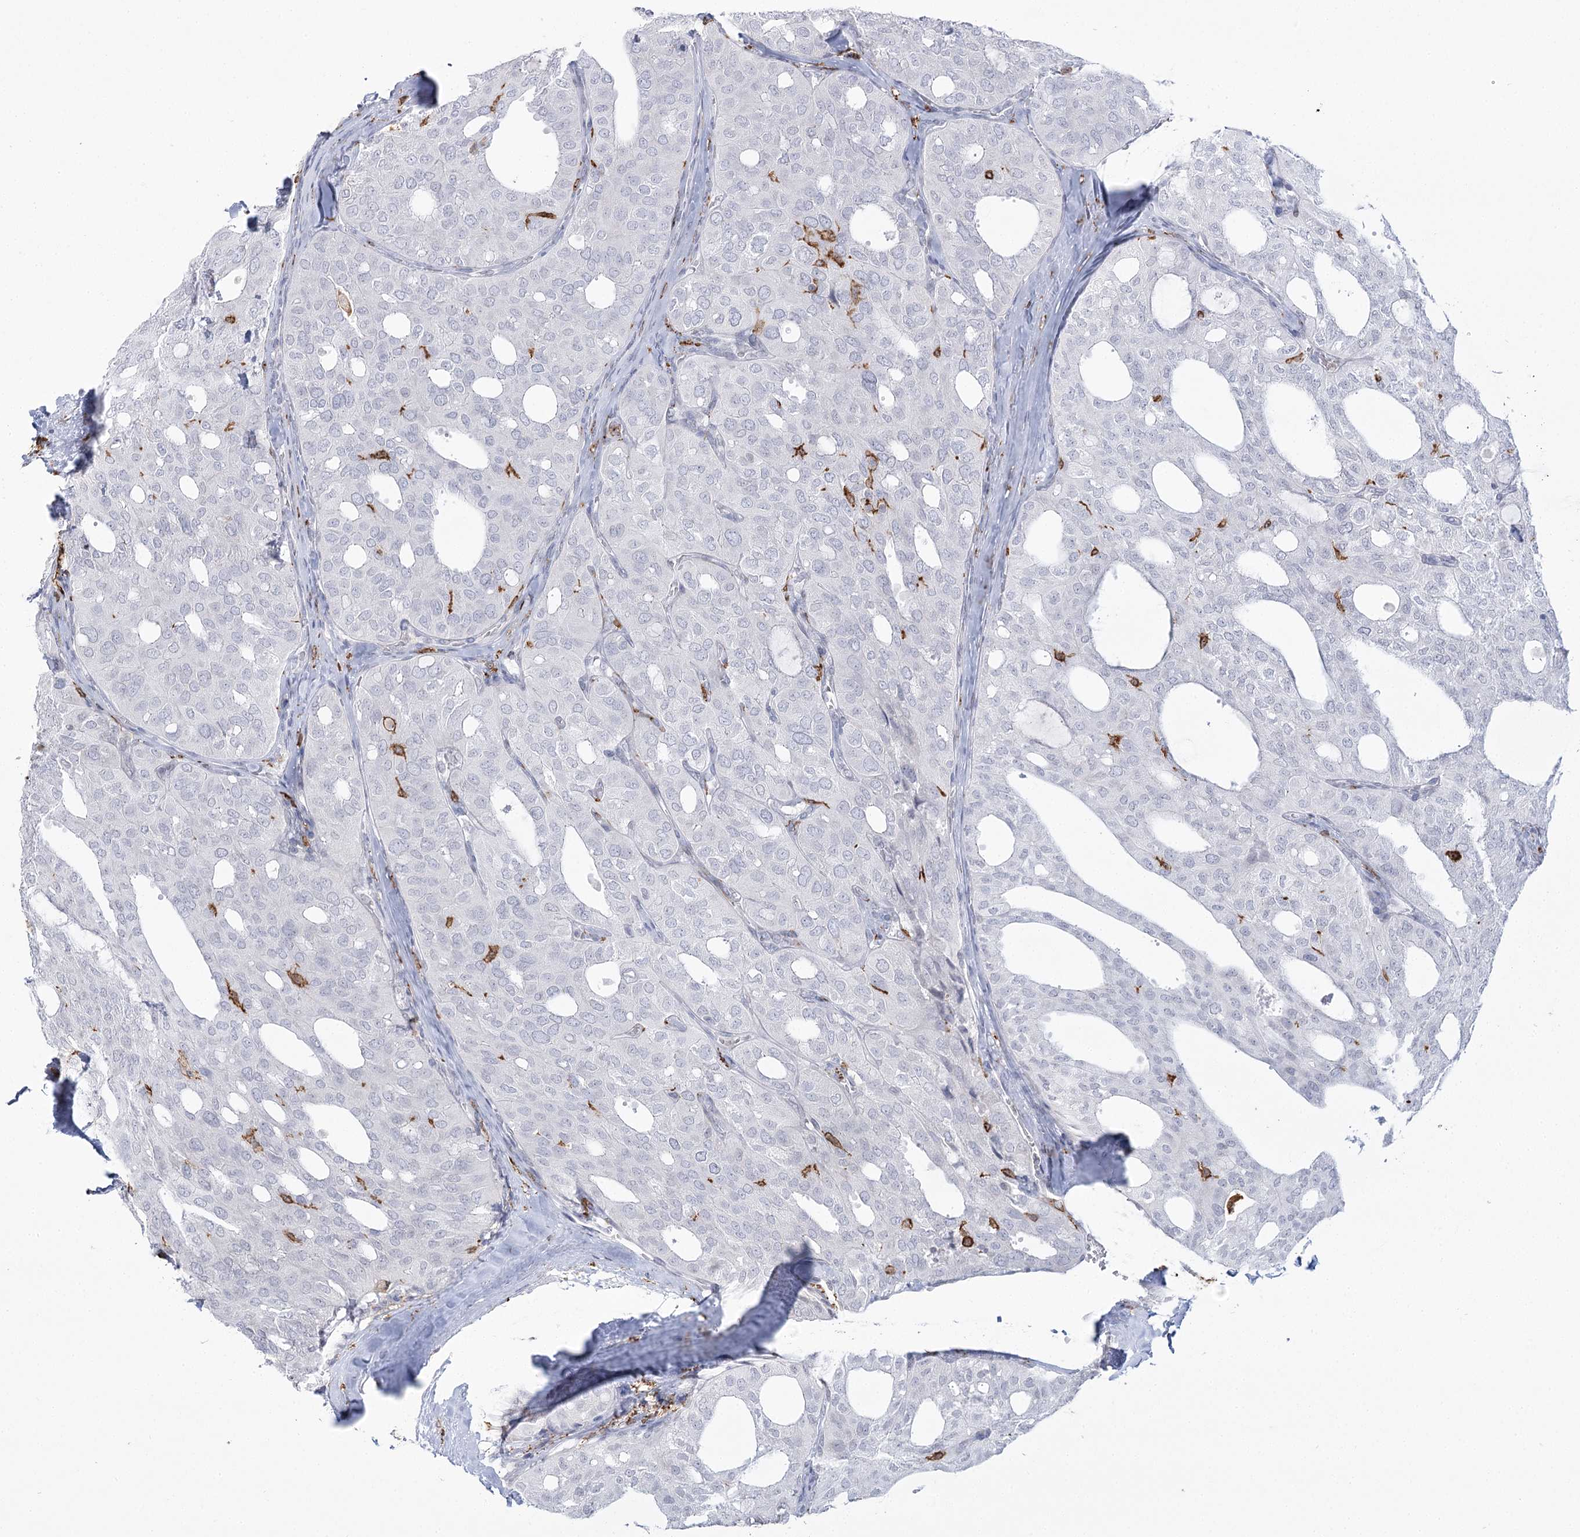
{"staining": {"intensity": "negative", "quantity": "none", "location": "none"}, "tissue": "thyroid cancer", "cell_type": "Tumor cells", "image_type": "cancer", "snomed": [{"axis": "morphology", "description": "Follicular adenoma carcinoma, NOS"}, {"axis": "topography", "description": "Thyroid gland"}], "caption": "High magnification brightfield microscopy of thyroid cancer stained with DAB (3,3'-diaminobenzidine) (brown) and counterstained with hematoxylin (blue): tumor cells show no significant positivity. The staining was performed using DAB to visualize the protein expression in brown, while the nuclei were stained in blue with hematoxylin (Magnification: 20x).", "gene": "C11orf1", "patient": {"sex": "male", "age": 75}}